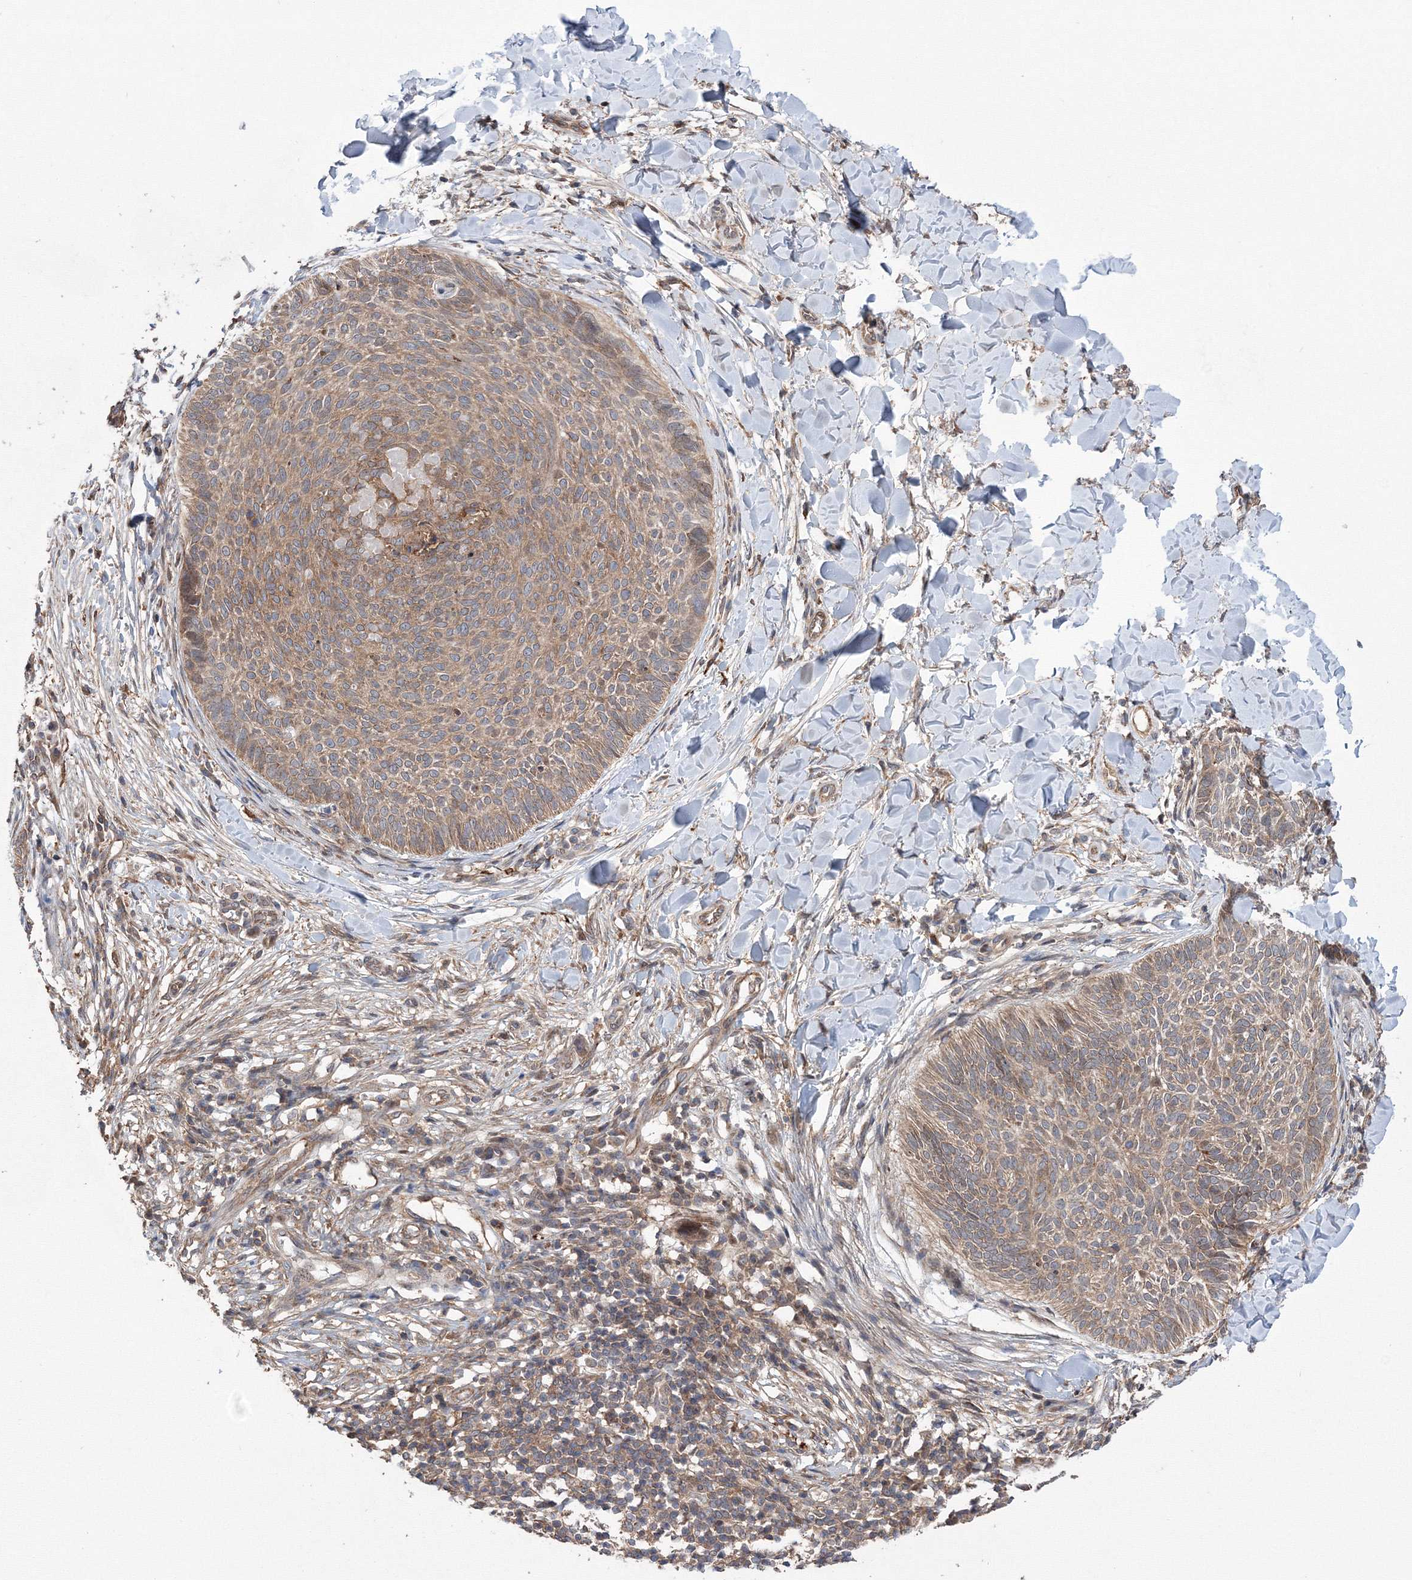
{"staining": {"intensity": "moderate", "quantity": ">75%", "location": "cytoplasmic/membranous"}, "tissue": "skin cancer", "cell_type": "Tumor cells", "image_type": "cancer", "snomed": [{"axis": "morphology", "description": "Normal tissue, NOS"}, {"axis": "morphology", "description": "Basal cell carcinoma"}, {"axis": "topography", "description": "Skin"}], "caption": "This histopathology image shows immunohistochemistry (IHC) staining of skin cancer (basal cell carcinoma), with medium moderate cytoplasmic/membranous positivity in approximately >75% of tumor cells.", "gene": "RANBP3L", "patient": {"sex": "male", "age": 50}}